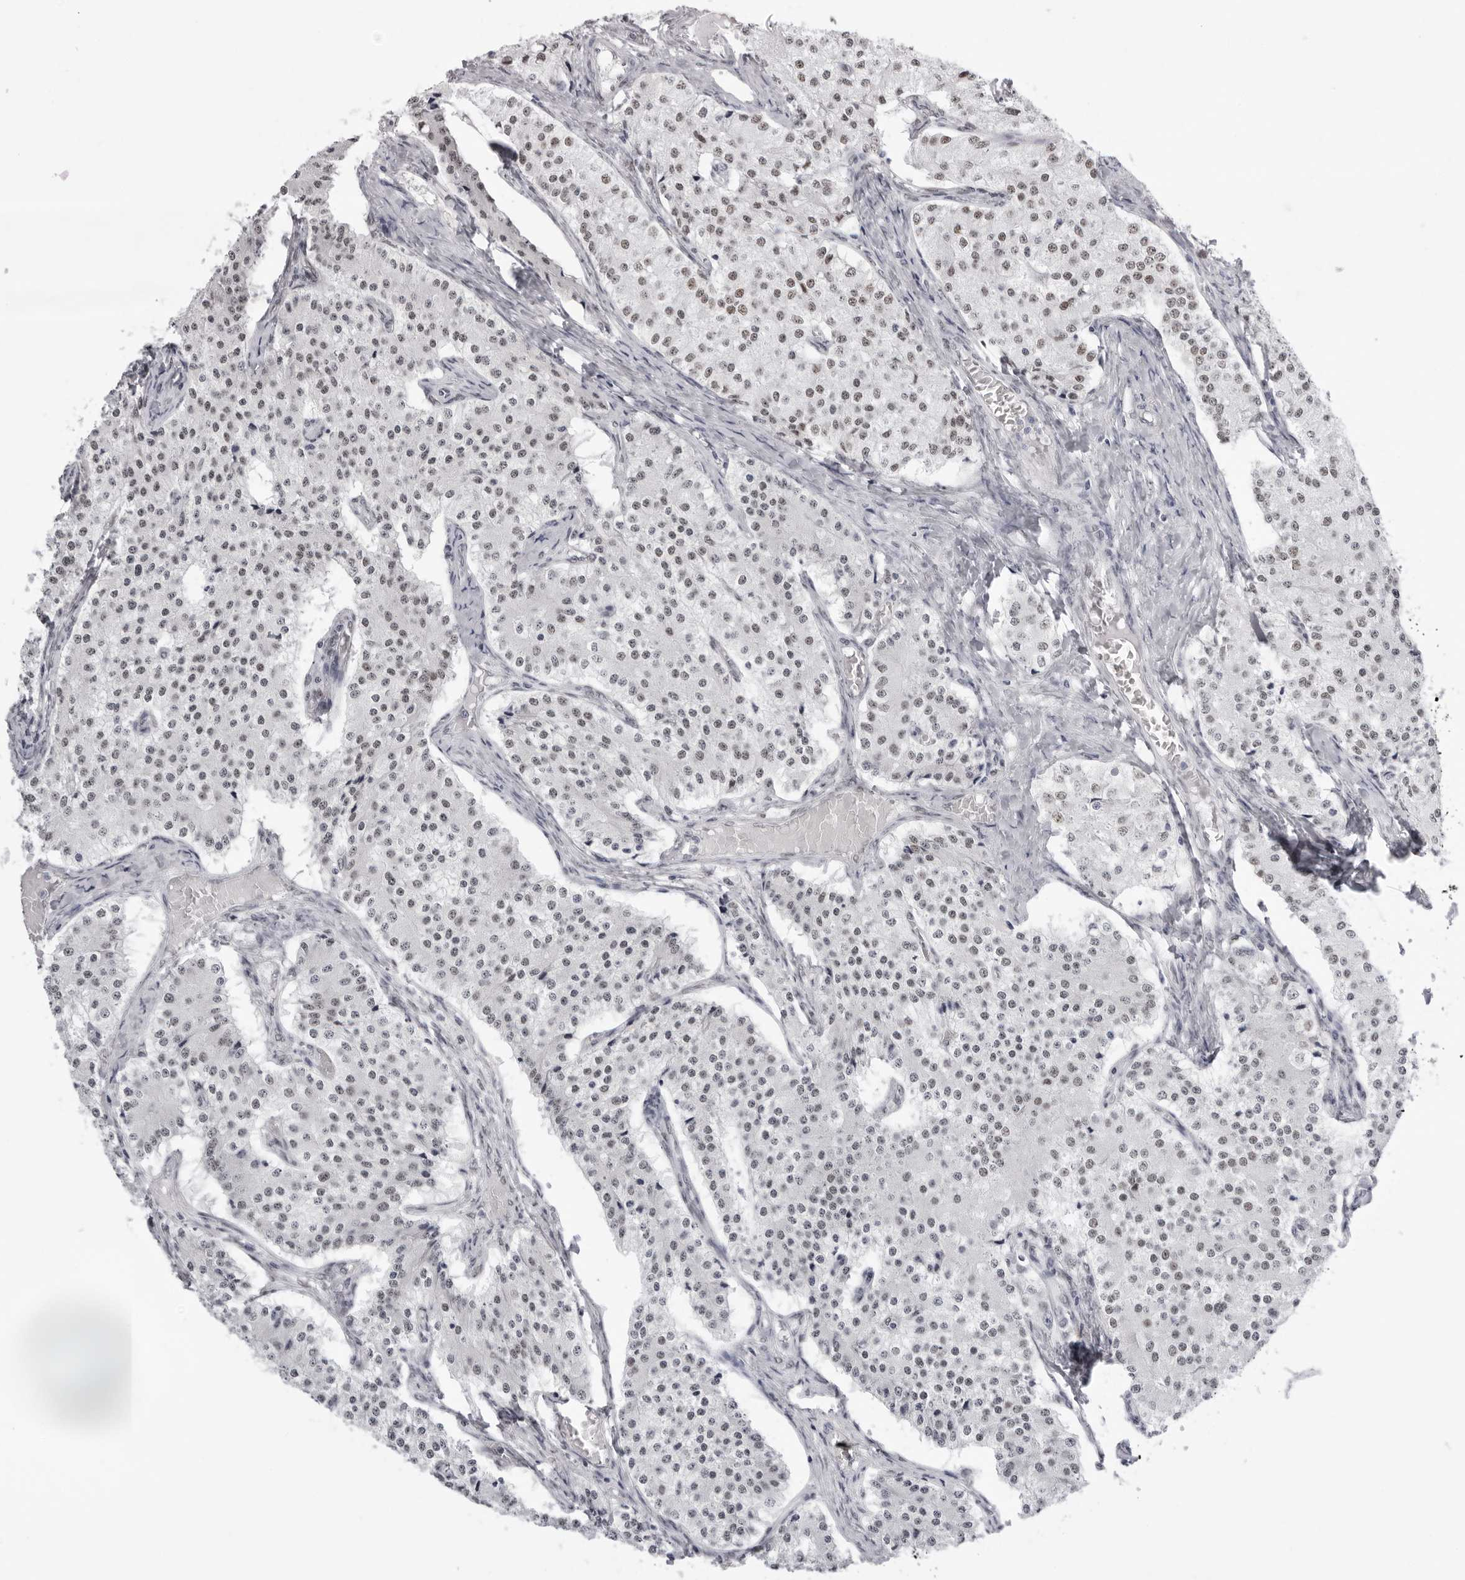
{"staining": {"intensity": "weak", "quantity": ">75%", "location": "nuclear"}, "tissue": "carcinoid", "cell_type": "Tumor cells", "image_type": "cancer", "snomed": [{"axis": "morphology", "description": "Carcinoid, malignant, NOS"}, {"axis": "topography", "description": "Colon"}], "caption": "Weak nuclear protein staining is seen in approximately >75% of tumor cells in malignant carcinoid.", "gene": "IRF2BP2", "patient": {"sex": "female", "age": 52}}